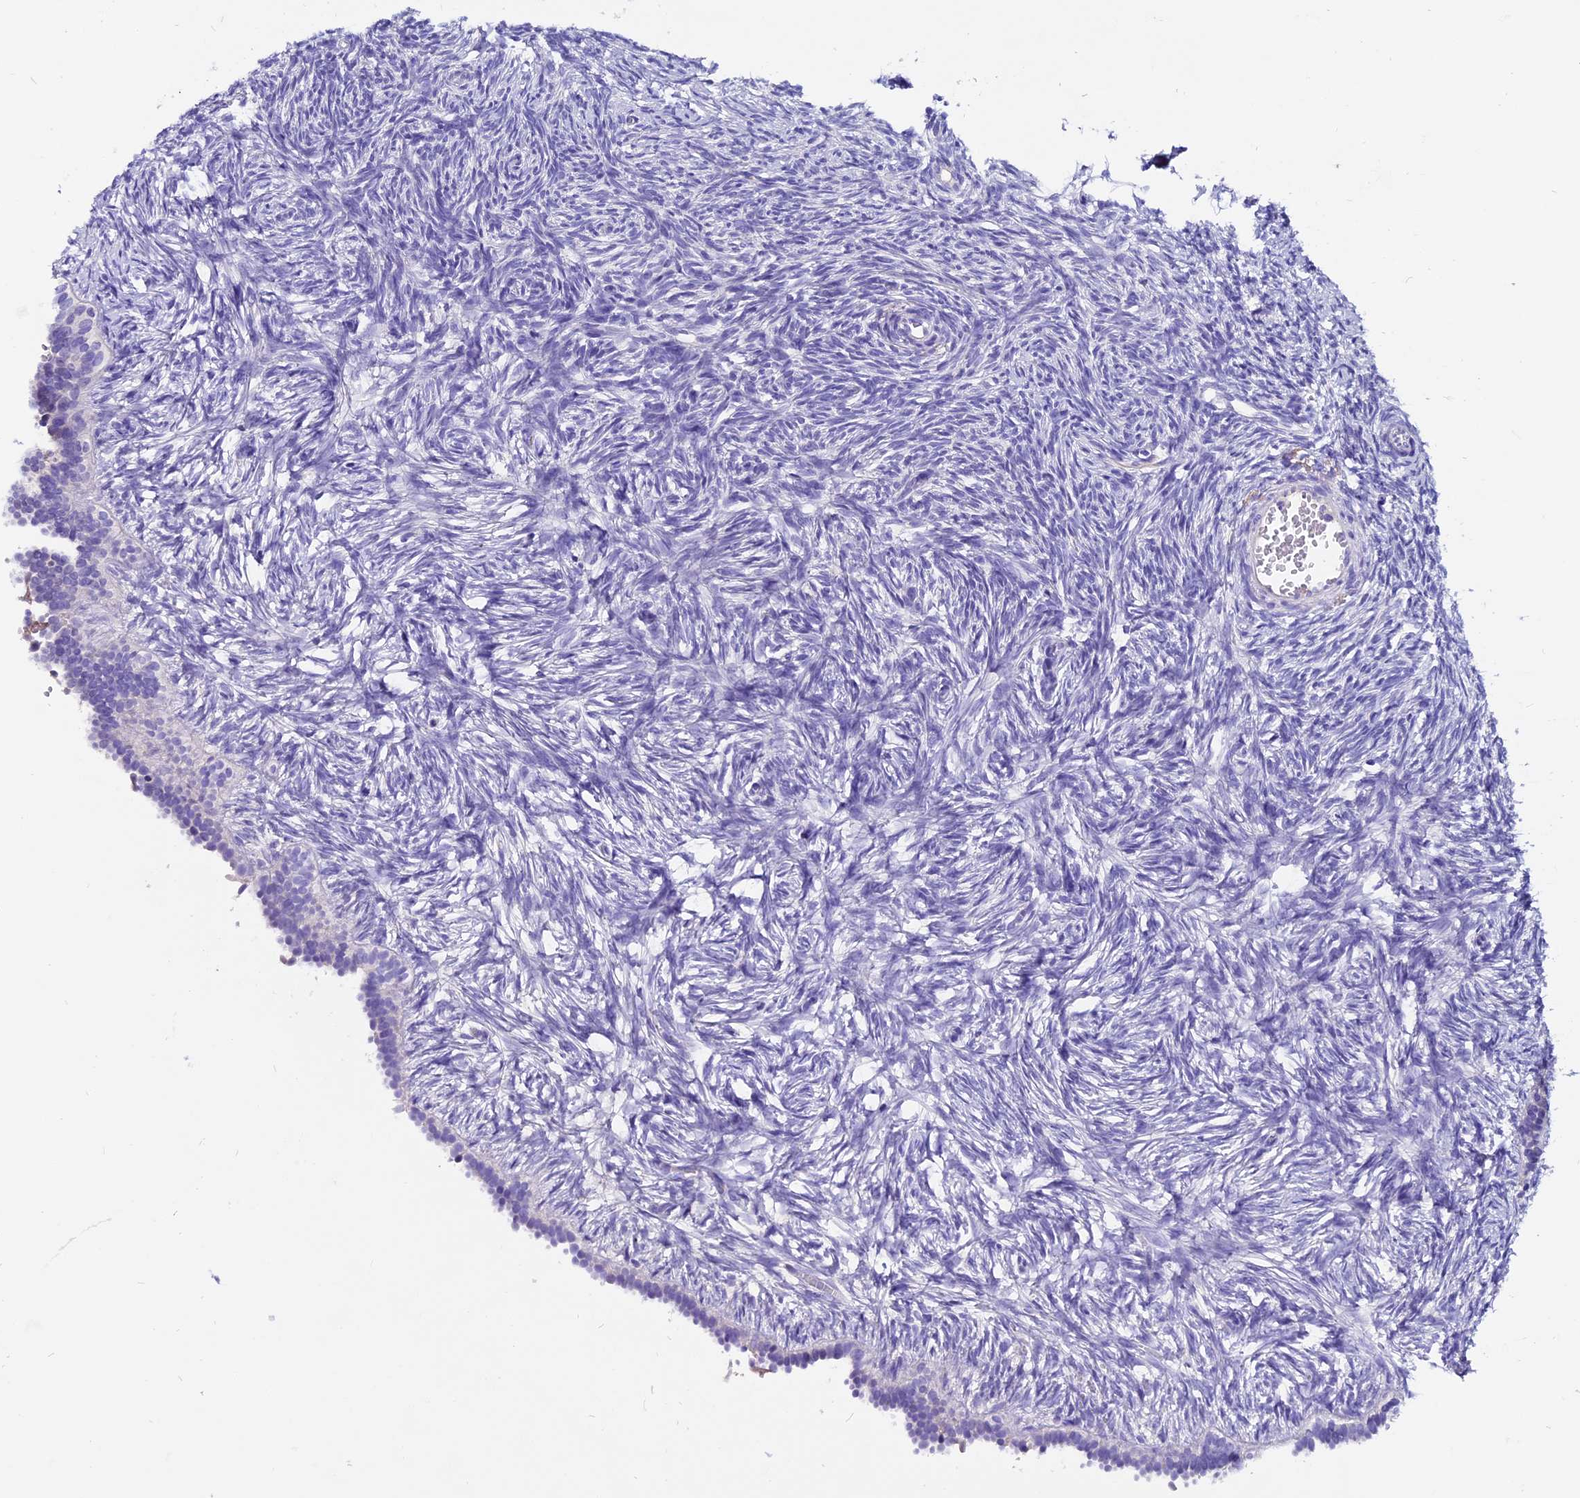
{"staining": {"intensity": "negative", "quantity": "none", "location": "none"}, "tissue": "ovary", "cell_type": "Ovarian stroma cells", "image_type": "normal", "snomed": [{"axis": "morphology", "description": "Normal tissue, NOS"}, {"axis": "topography", "description": "Ovary"}], "caption": "Ovarian stroma cells show no significant protein expression in normal ovary.", "gene": "CCBE1", "patient": {"sex": "female", "age": 51}}